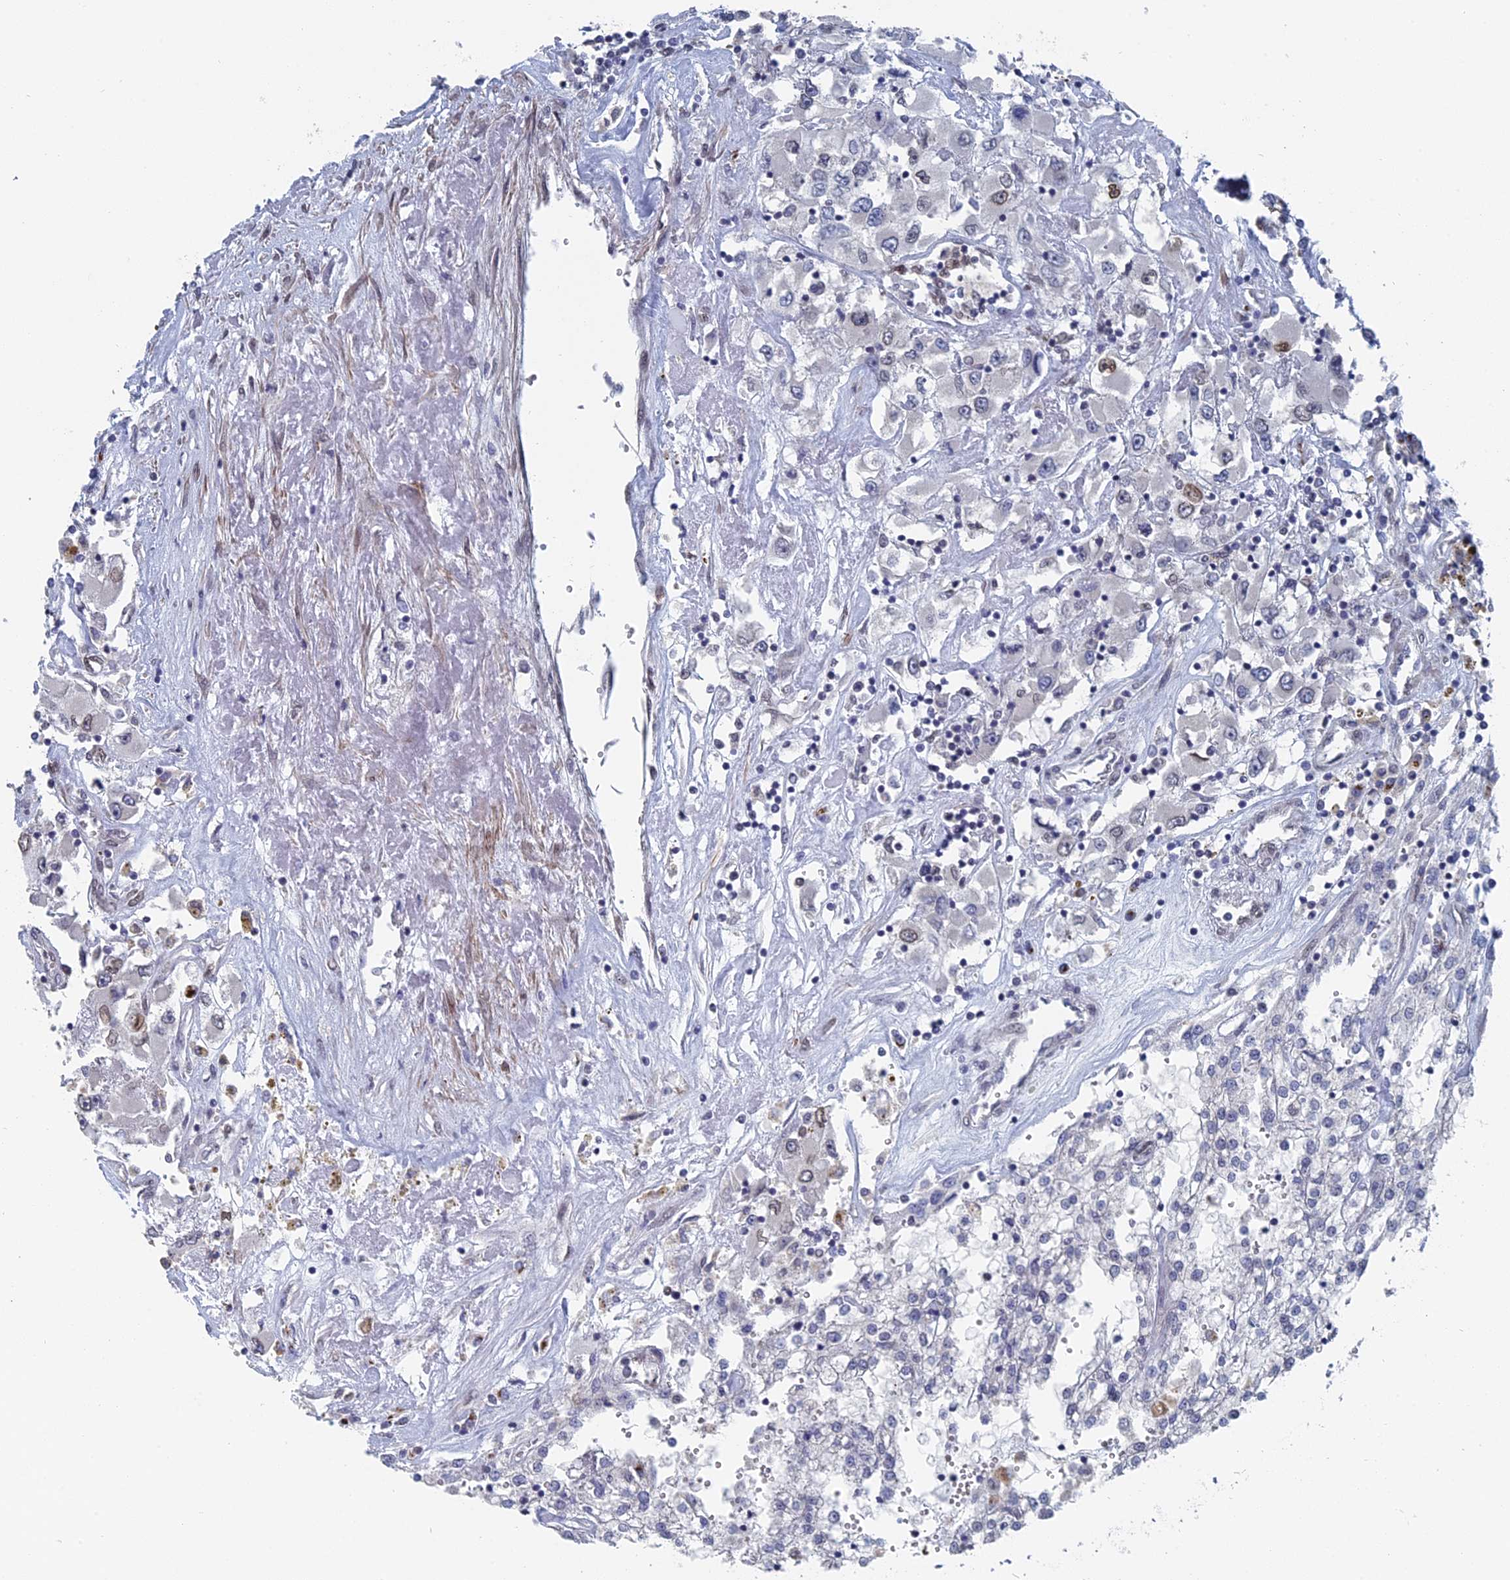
{"staining": {"intensity": "moderate", "quantity": "<25%", "location": "nuclear"}, "tissue": "renal cancer", "cell_type": "Tumor cells", "image_type": "cancer", "snomed": [{"axis": "morphology", "description": "Adenocarcinoma, NOS"}, {"axis": "topography", "description": "Kidney"}], "caption": "Immunohistochemical staining of renal adenocarcinoma shows low levels of moderate nuclear positivity in approximately <25% of tumor cells.", "gene": "MTRF1", "patient": {"sex": "female", "age": 52}}